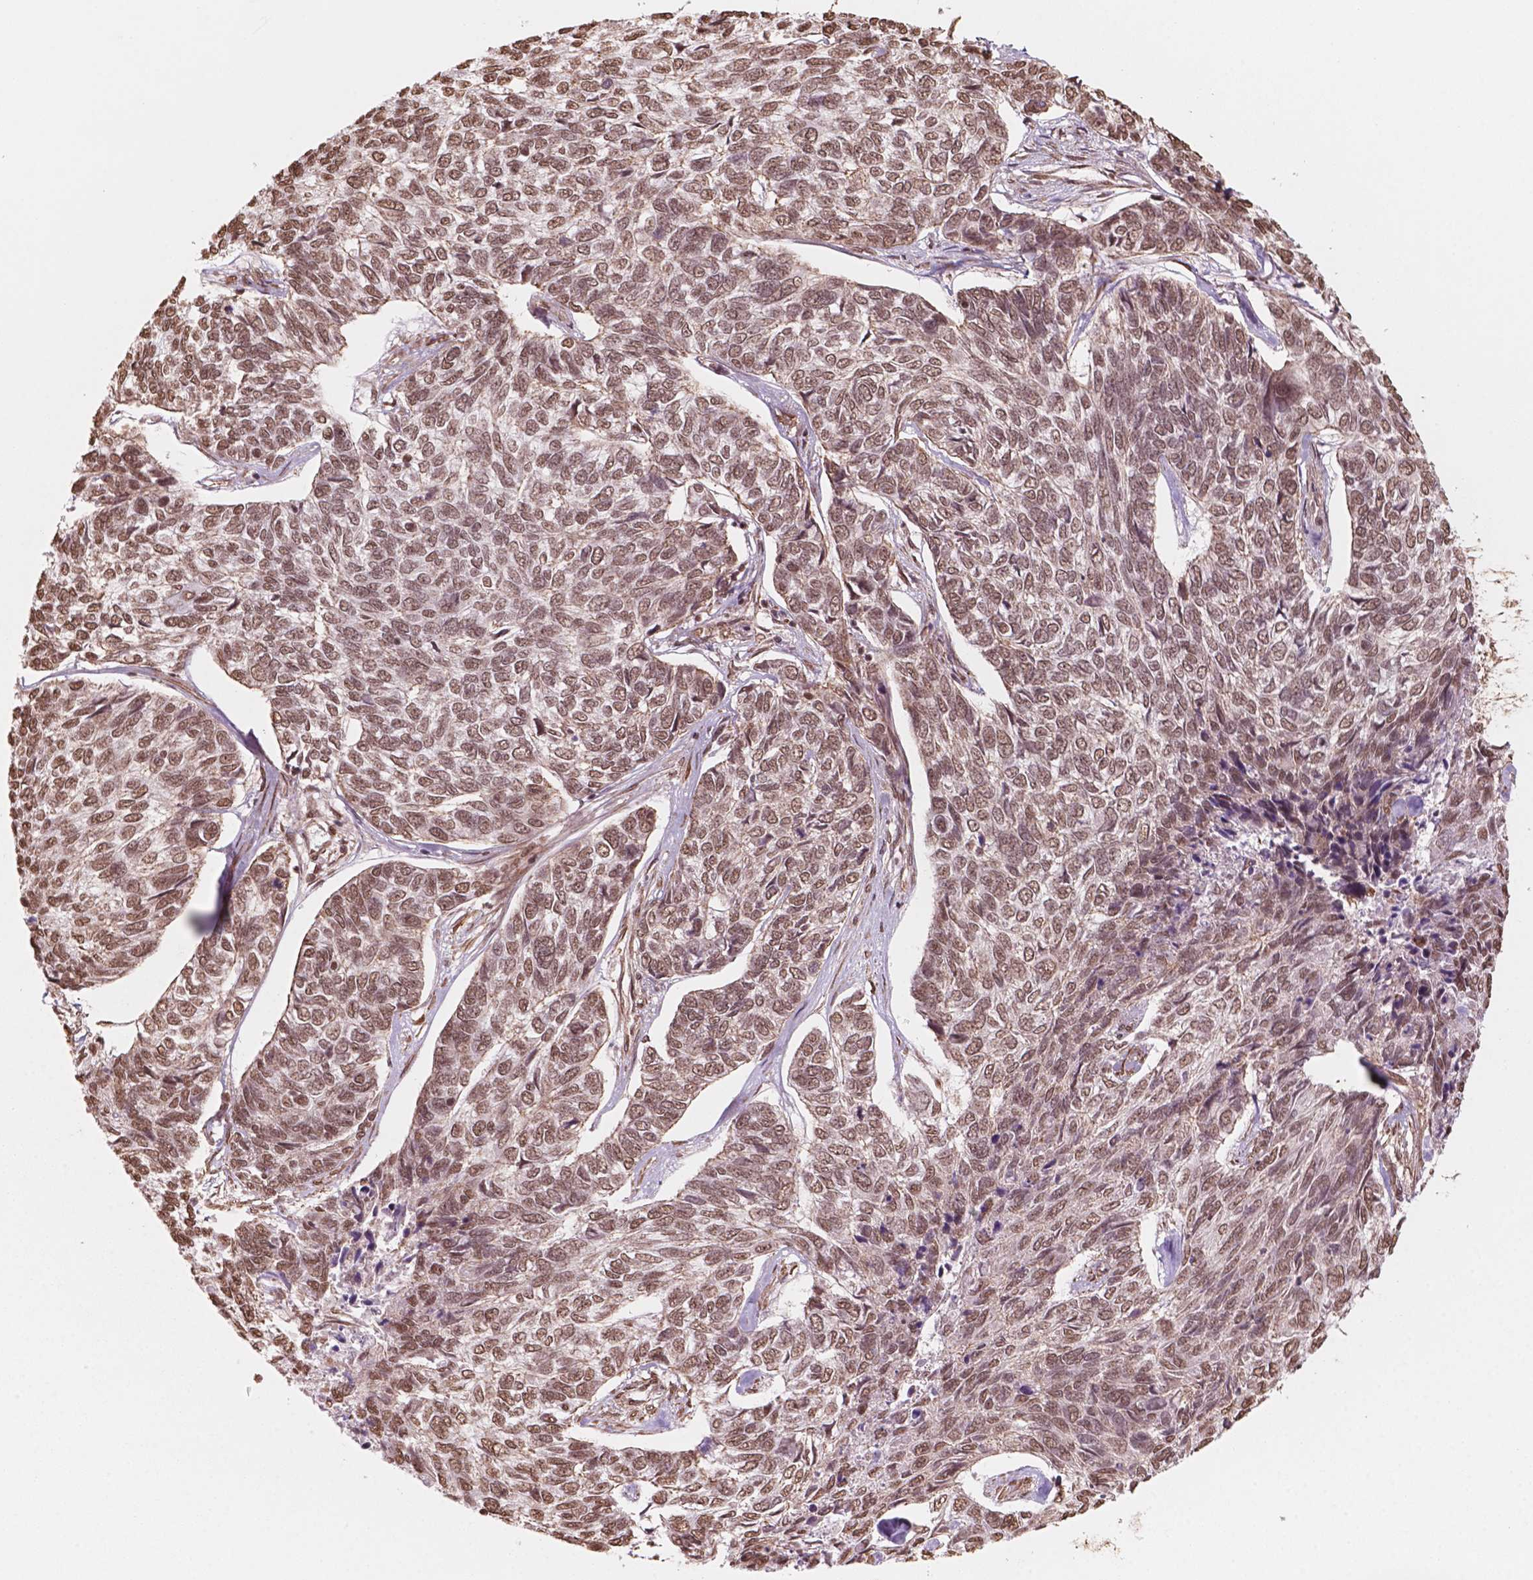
{"staining": {"intensity": "moderate", "quantity": ">75%", "location": "nuclear"}, "tissue": "skin cancer", "cell_type": "Tumor cells", "image_type": "cancer", "snomed": [{"axis": "morphology", "description": "Basal cell carcinoma"}, {"axis": "topography", "description": "Skin"}], "caption": "Protein analysis of skin cancer tissue reveals moderate nuclear positivity in about >75% of tumor cells. (brown staining indicates protein expression, while blue staining denotes nuclei).", "gene": "GTF3C5", "patient": {"sex": "female", "age": 65}}